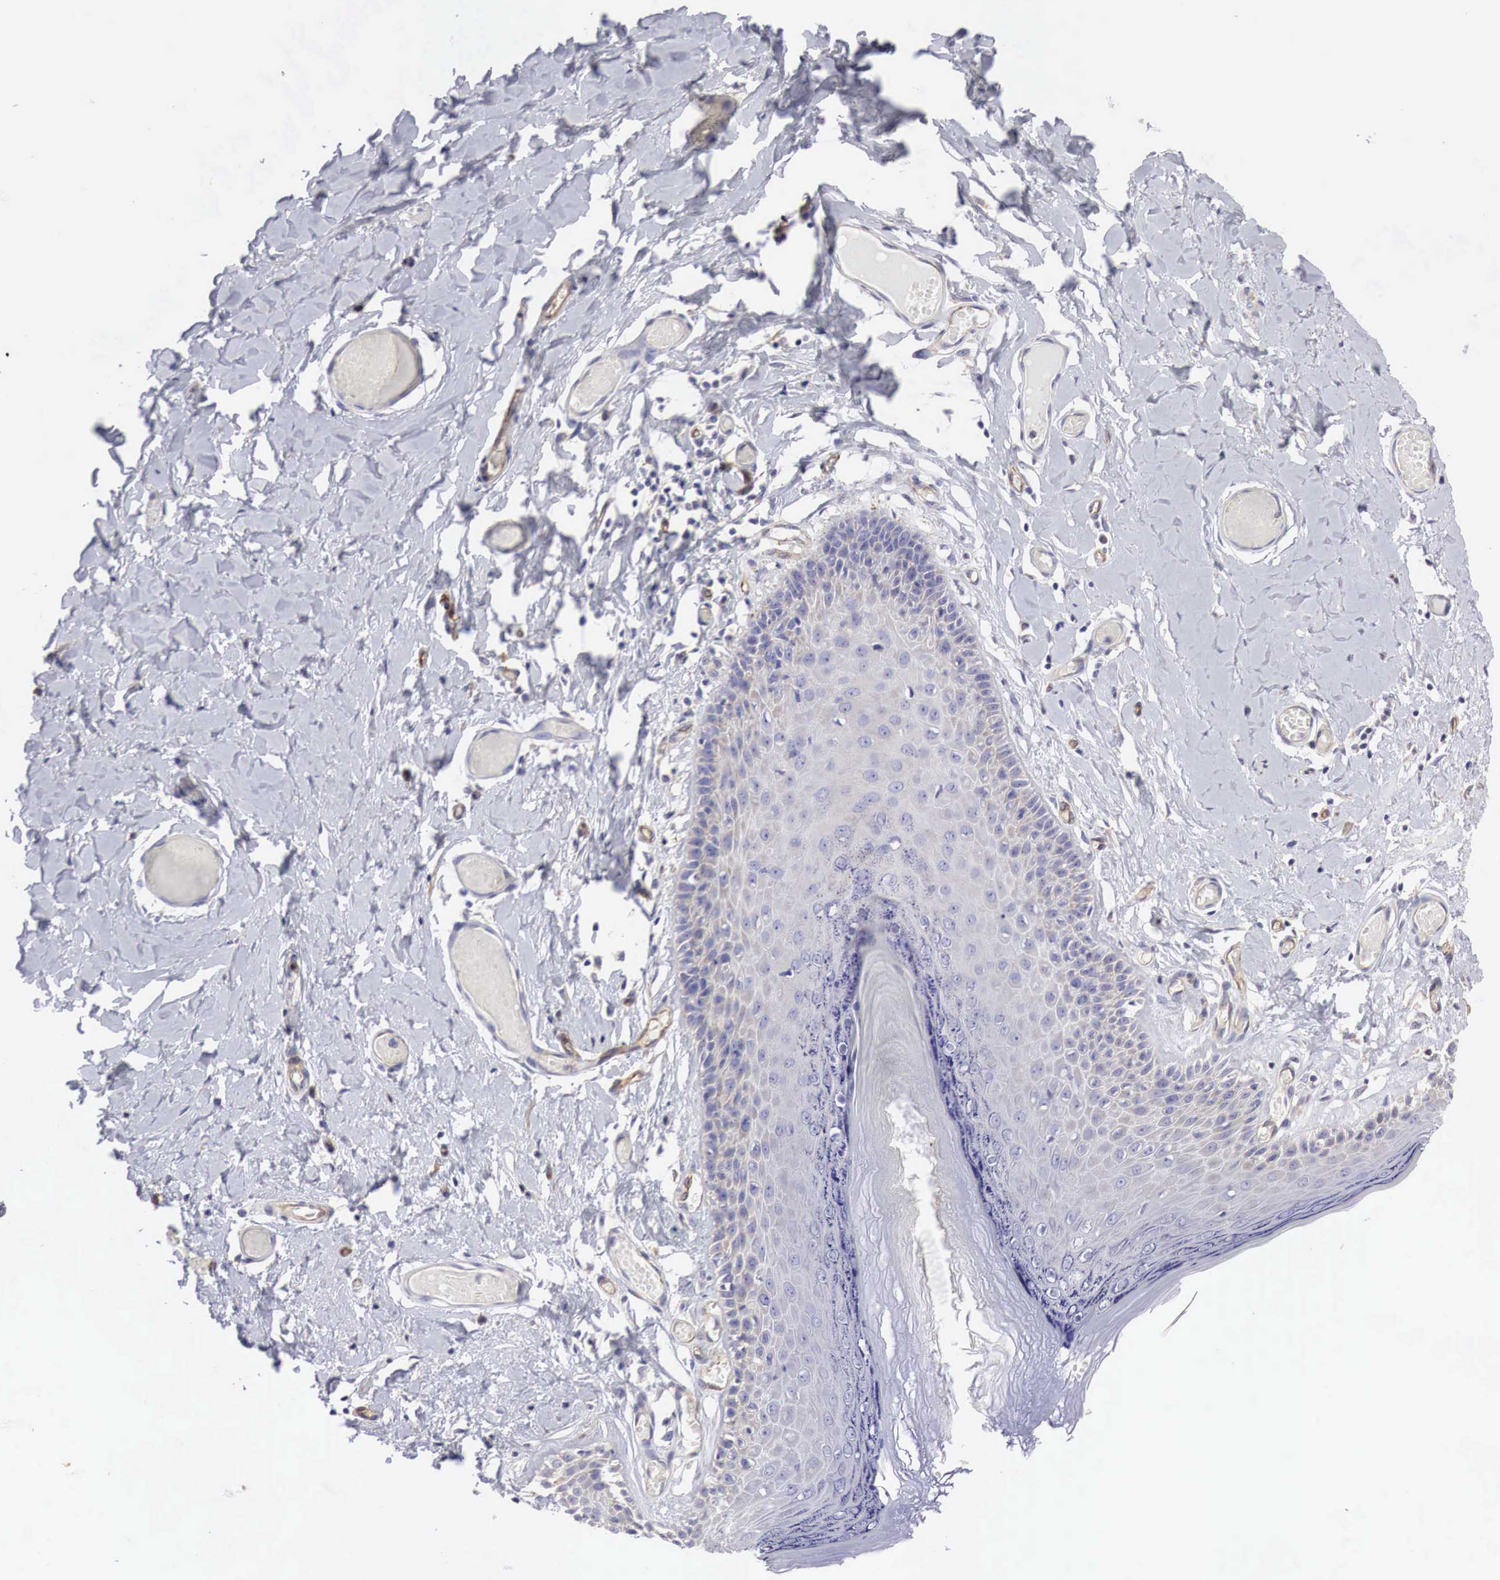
{"staining": {"intensity": "weak", "quantity": "<25%", "location": "cytoplasmic/membranous"}, "tissue": "skin", "cell_type": "Epidermal cells", "image_type": "normal", "snomed": [{"axis": "morphology", "description": "Normal tissue, NOS"}, {"axis": "topography", "description": "Vascular tissue"}, {"axis": "topography", "description": "Vulva"}, {"axis": "topography", "description": "Peripheral nerve tissue"}], "caption": "Immunohistochemical staining of normal human skin displays no significant expression in epidermal cells.", "gene": "MSN", "patient": {"sex": "female", "age": 86}}